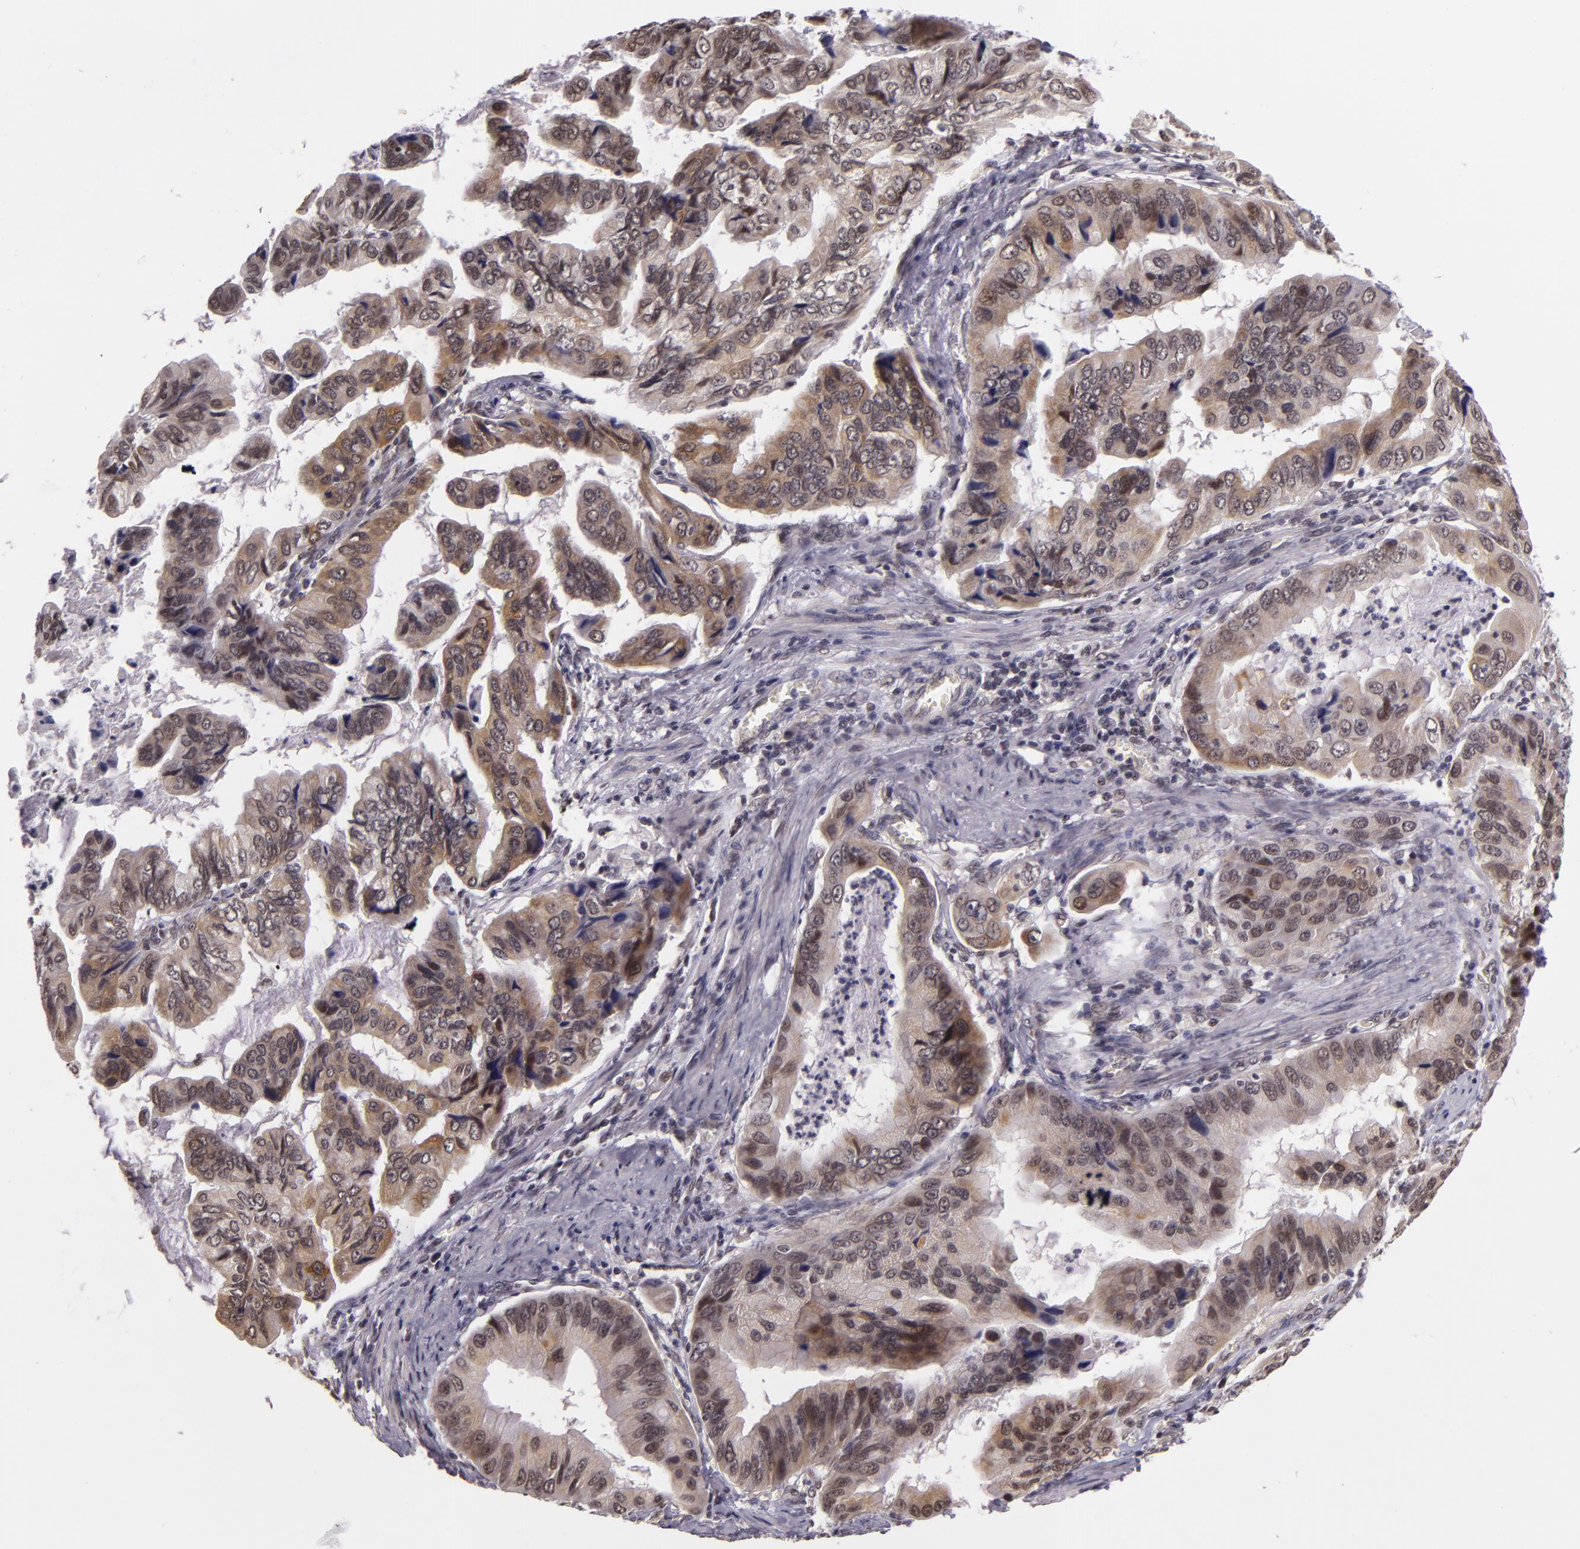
{"staining": {"intensity": "moderate", "quantity": "25%-75%", "location": "cytoplasmic/membranous"}, "tissue": "stomach cancer", "cell_type": "Tumor cells", "image_type": "cancer", "snomed": [{"axis": "morphology", "description": "Adenocarcinoma, NOS"}, {"axis": "topography", "description": "Stomach, upper"}], "caption": "Stomach adenocarcinoma stained with IHC reveals moderate cytoplasmic/membranous staining in about 25%-75% of tumor cells.", "gene": "ALX1", "patient": {"sex": "male", "age": 80}}